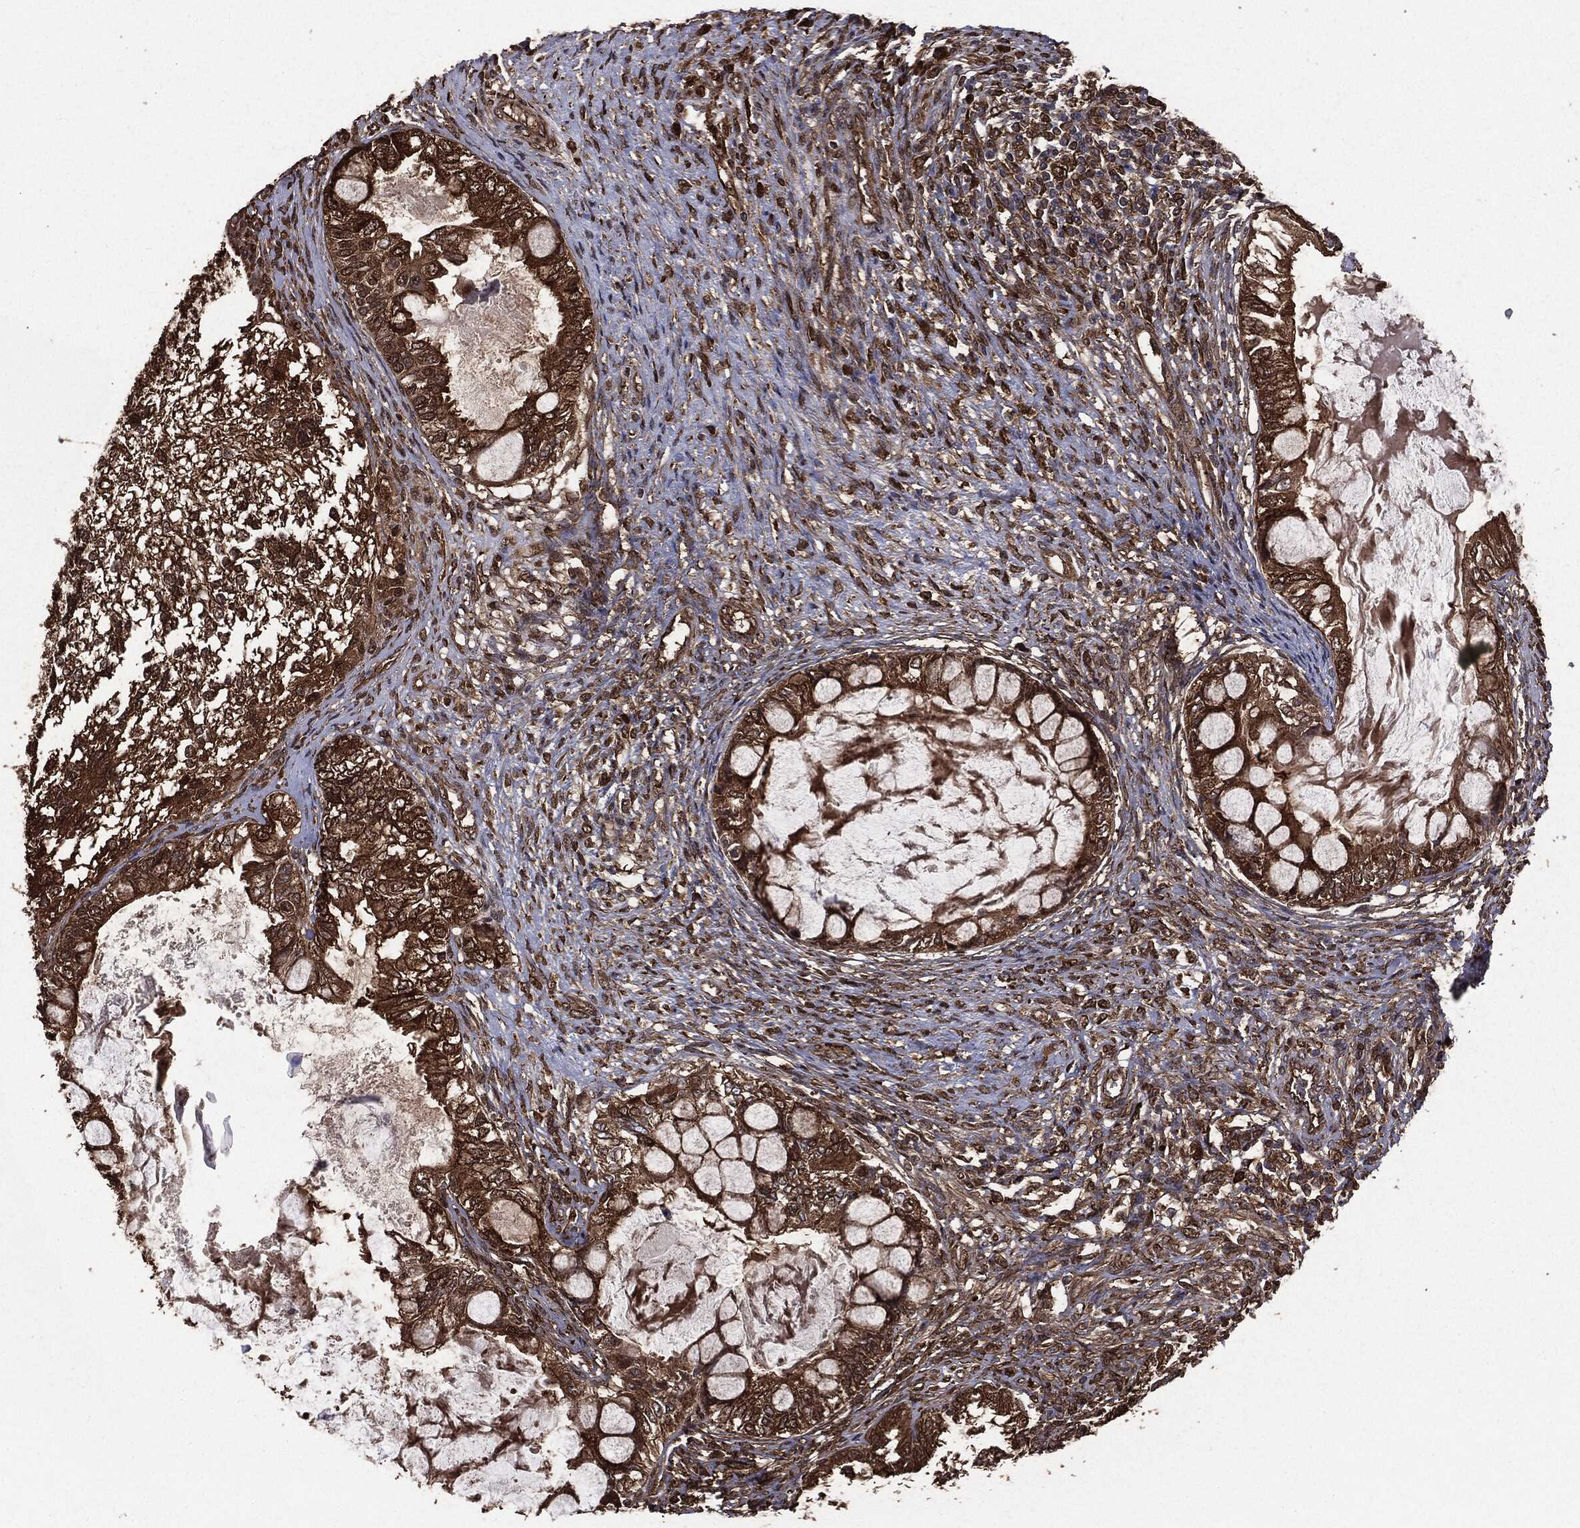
{"staining": {"intensity": "strong", "quantity": ">75%", "location": "cytoplasmic/membranous"}, "tissue": "testis cancer", "cell_type": "Tumor cells", "image_type": "cancer", "snomed": [{"axis": "morphology", "description": "Seminoma, NOS"}, {"axis": "morphology", "description": "Carcinoma, Embryonal, NOS"}, {"axis": "topography", "description": "Testis"}], "caption": "About >75% of tumor cells in testis cancer (seminoma) exhibit strong cytoplasmic/membranous protein staining as visualized by brown immunohistochemical staining.", "gene": "NME1", "patient": {"sex": "male", "age": 41}}